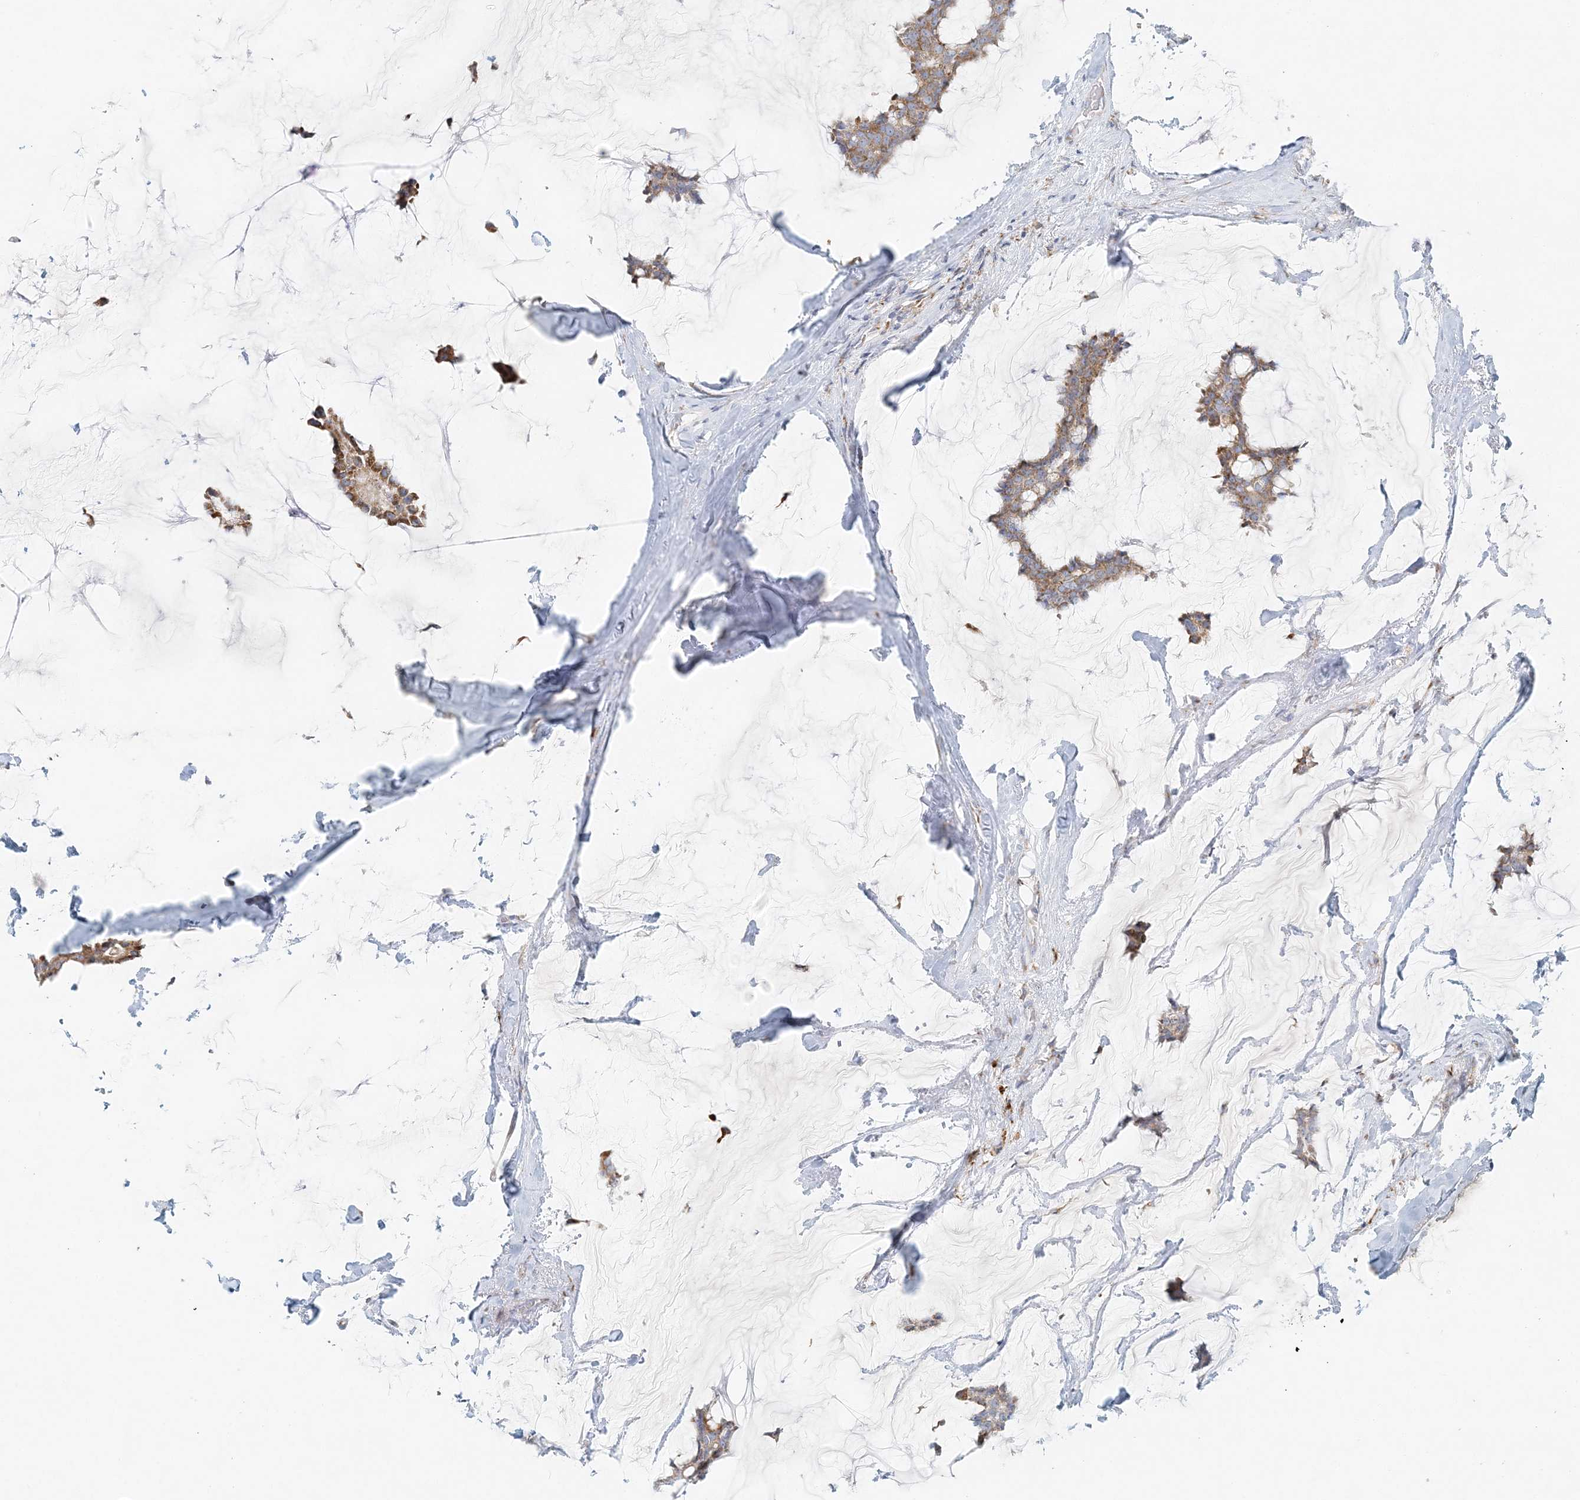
{"staining": {"intensity": "moderate", "quantity": ">75%", "location": "cytoplasmic/membranous"}, "tissue": "breast cancer", "cell_type": "Tumor cells", "image_type": "cancer", "snomed": [{"axis": "morphology", "description": "Duct carcinoma"}, {"axis": "topography", "description": "Breast"}], "caption": "IHC of breast cancer exhibits medium levels of moderate cytoplasmic/membranous positivity in approximately >75% of tumor cells.", "gene": "STK11IP", "patient": {"sex": "female", "age": 93}}